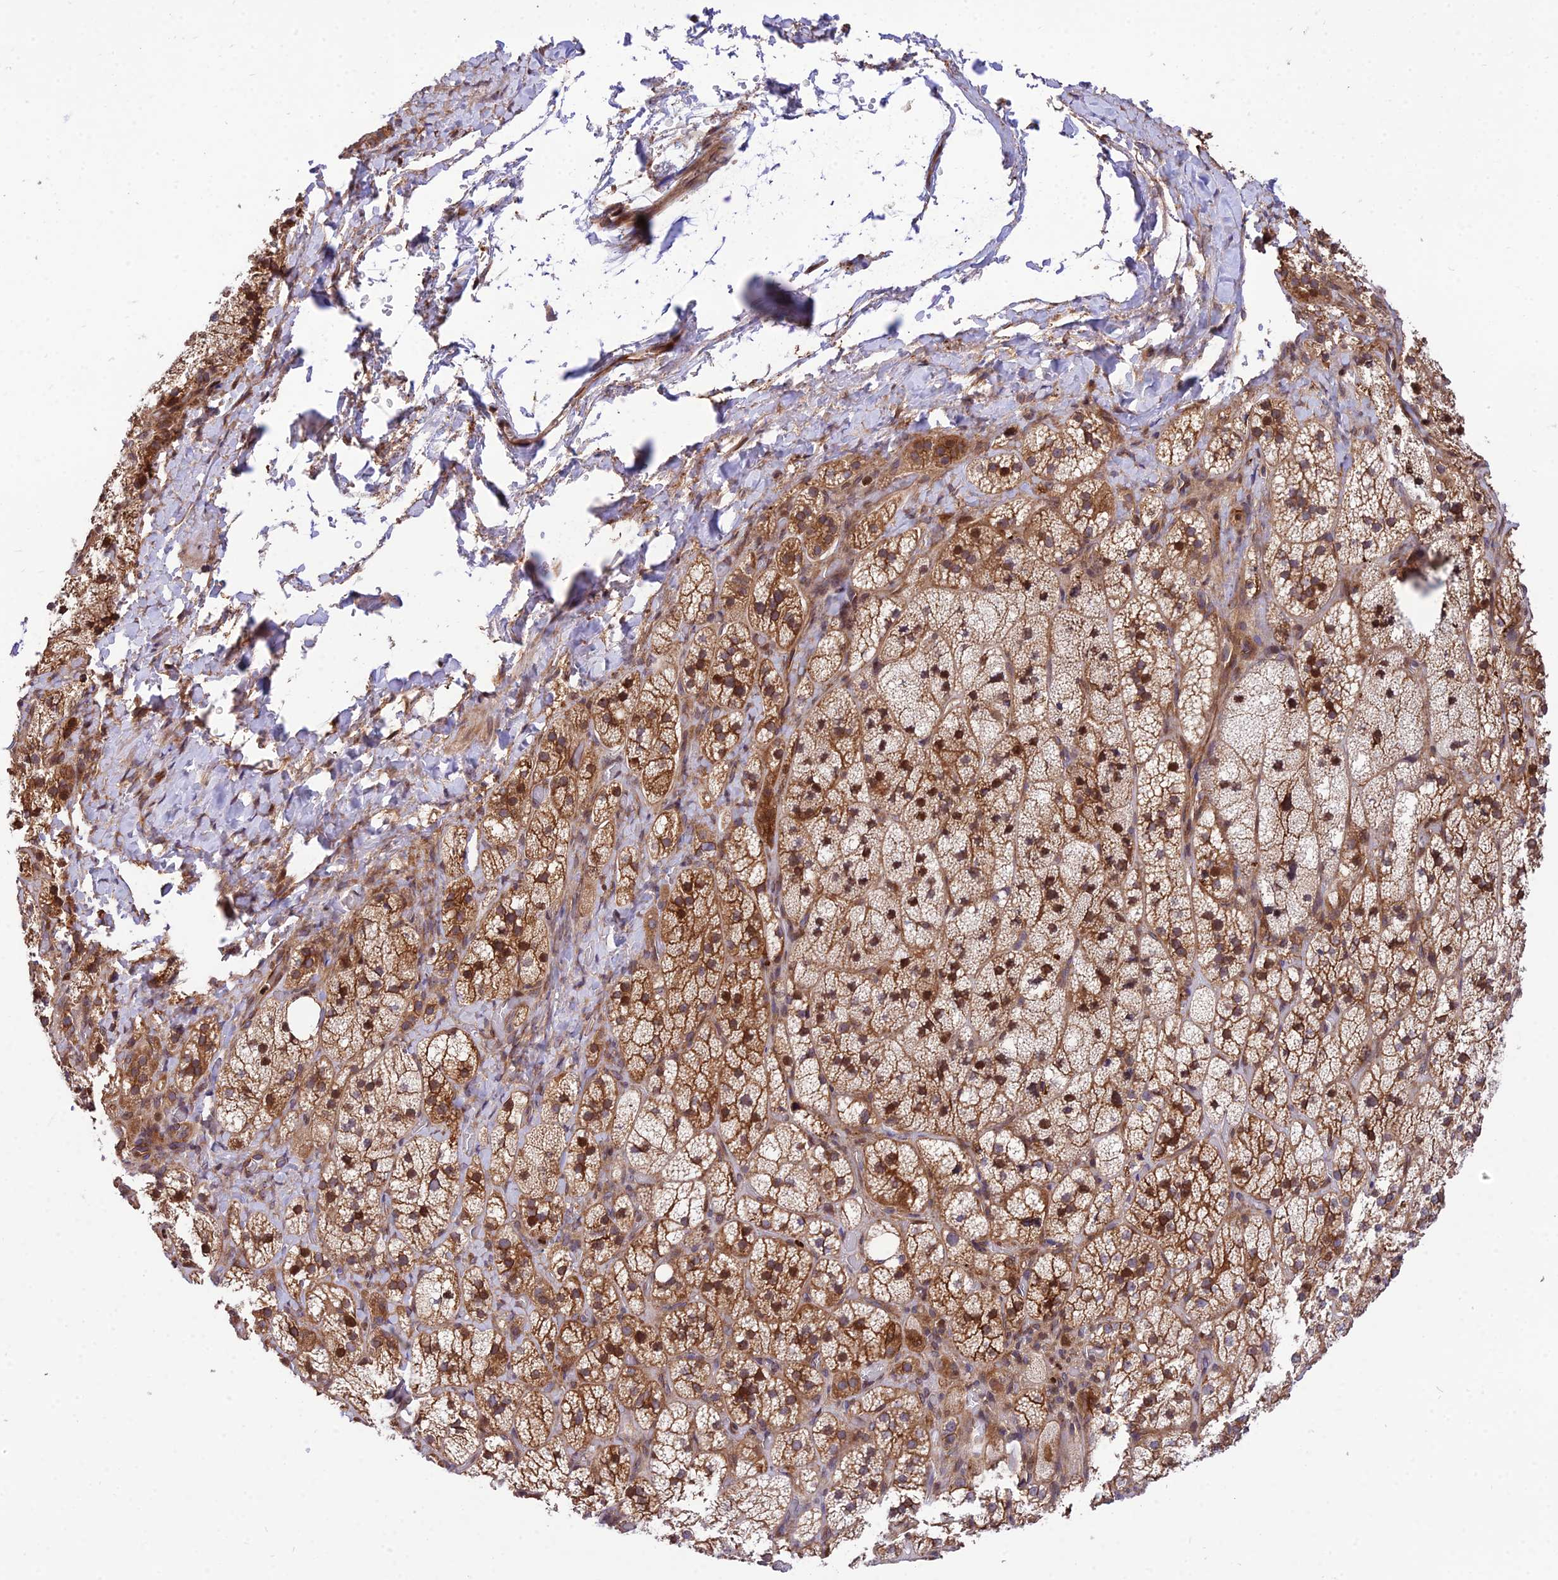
{"staining": {"intensity": "moderate", "quantity": ">75%", "location": "cytoplasmic/membranous,nuclear"}, "tissue": "adrenal gland", "cell_type": "Glandular cells", "image_type": "normal", "snomed": [{"axis": "morphology", "description": "Normal tissue, NOS"}, {"axis": "topography", "description": "Adrenal gland"}], "caption": "This histopathology image demonstrates normal adrenal gland stained with immunohistochemistry to label a protein in brown. The cytoplasmic/membranous,nuclear of glandular cells show moderate positivity for the protein. Nuclei are counter-stained blue.", "gene": "SMG6", "patient": {"sex": "male", "age": 61}}